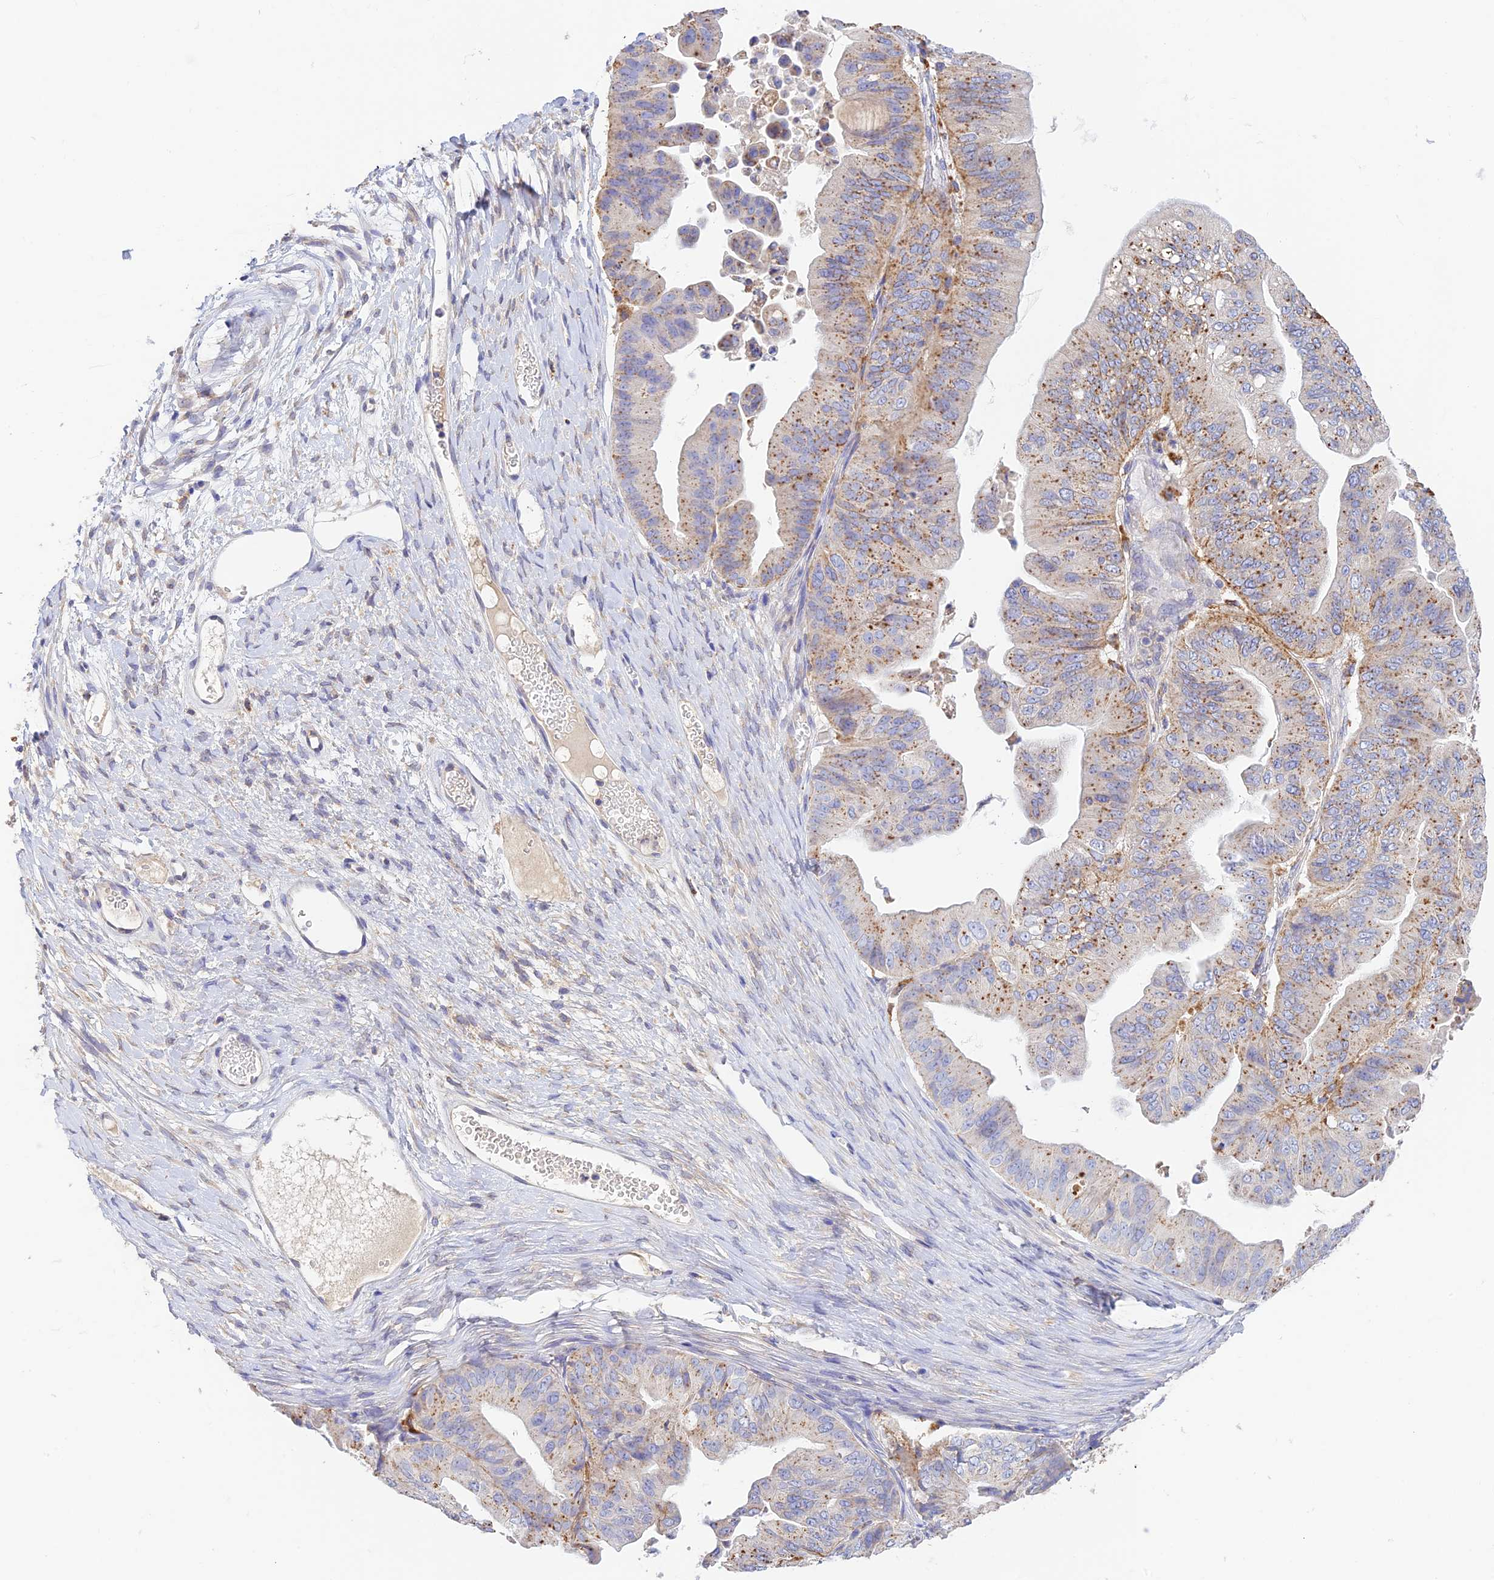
{"staining": {"intensity": "moderate", "quantity": "25%-75%", "location": "cytoplasmic/membranous"}, "tissue": "ovarian cancer", "cell_type": "Tumor cells", "image_type": "cancer", "snomed": [{"axis": "morphology", "description": "Cystadenocarcinoma, mucinous, NOS"}, {"axis": "topography", "description": "Ovary"}], "caption": "High-power microscopy captured an immunohistochemistry (IHC) photomicrograph of ovarian cancer (mucinous cystadenocarcinoma), revealing moderate cytoplasmic/membranous expression in about 25%-75% of tumor cells.", "gene": "VKORC1", "patient": {"sex": "female", "age": 61}}